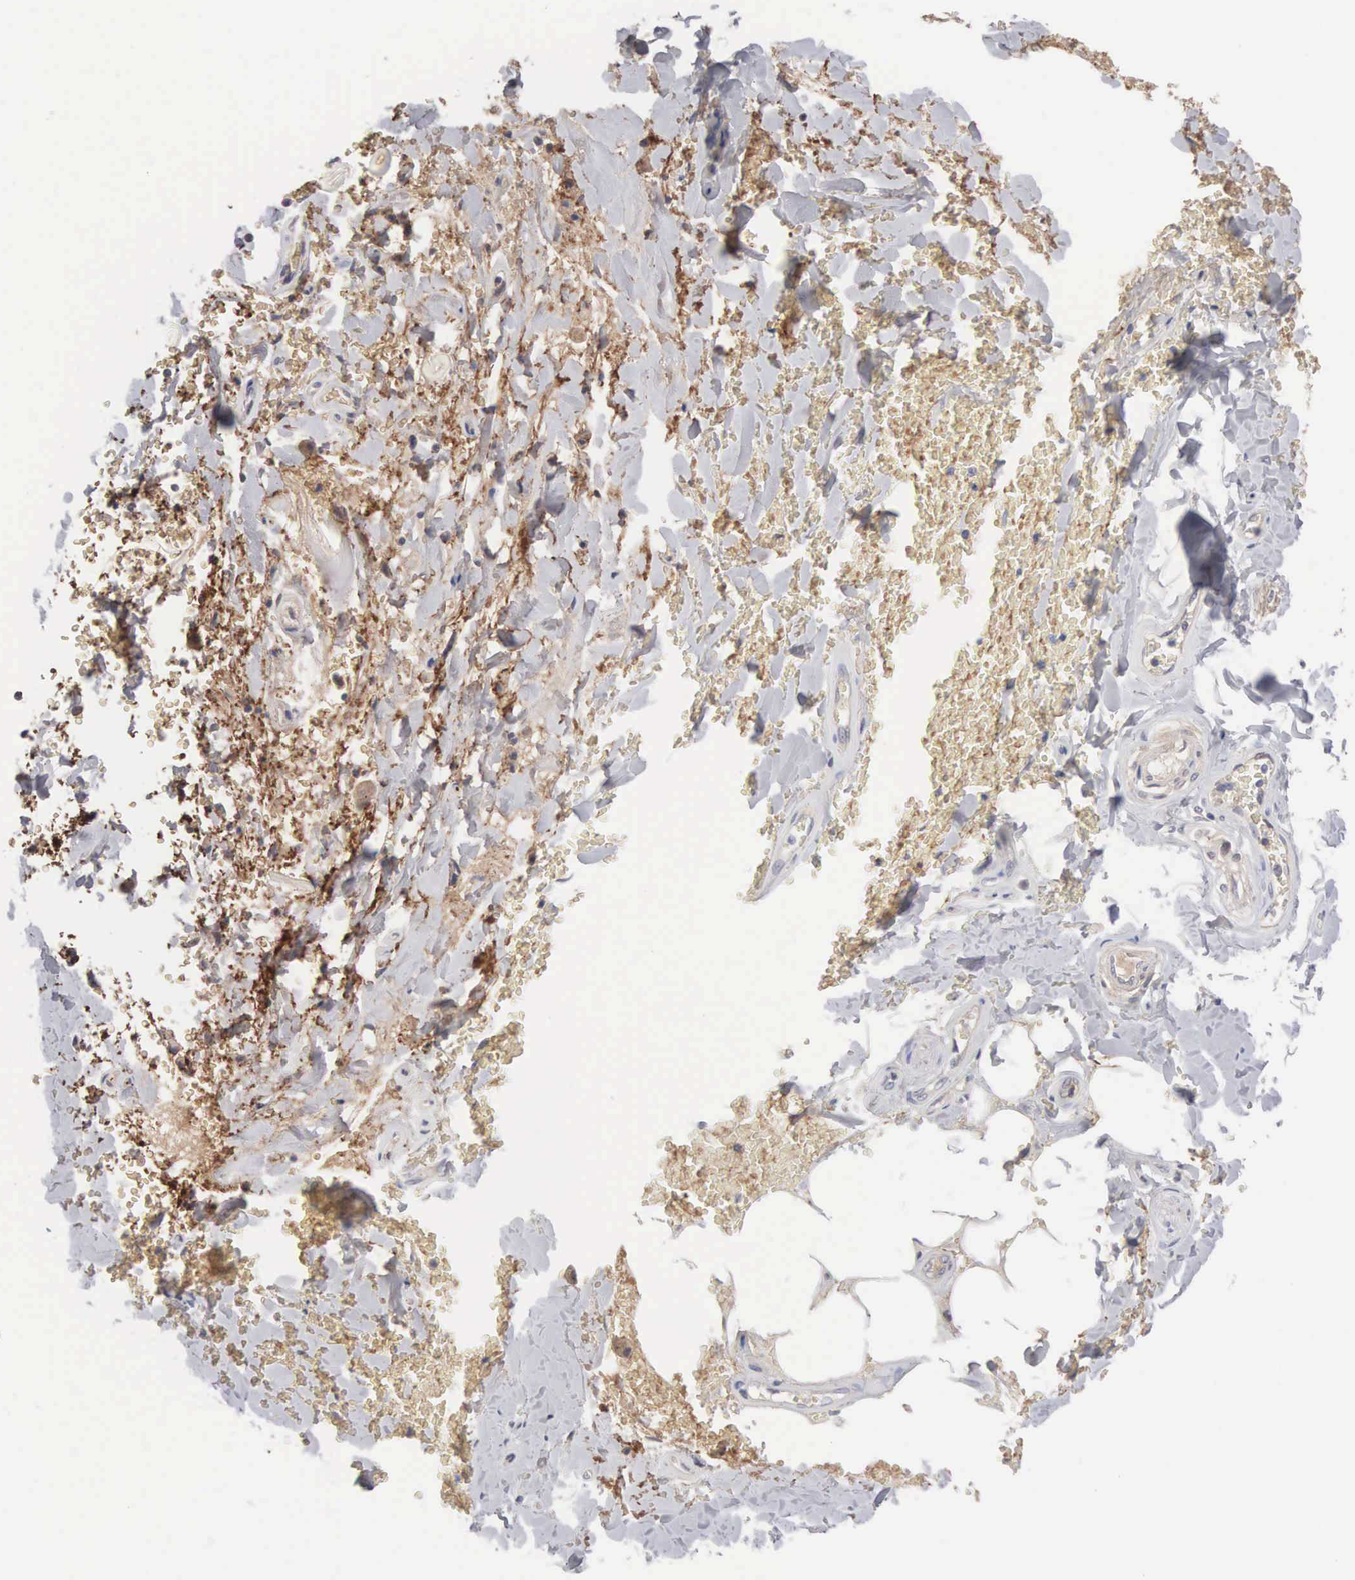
{"staining": {"intensity": "negative", "quantity": "none", "location": "none"}, "tissue": "adipose tissue", "cell_type": "Adipocytes", "image_type": "normal", "snomed": [{"axis": "morphology", "description": "Normal tissue, NOS"}, {"axis": "topography", "description": "Cartilage tissue"}, {"axis": "topography", "description": "Lung"}], "caption": "Immunohistochemistry of normal adipose tissue shows no positivity in adipocytes.", "gene": "INF2", "patient": {"sex": "male", "age": 65}}